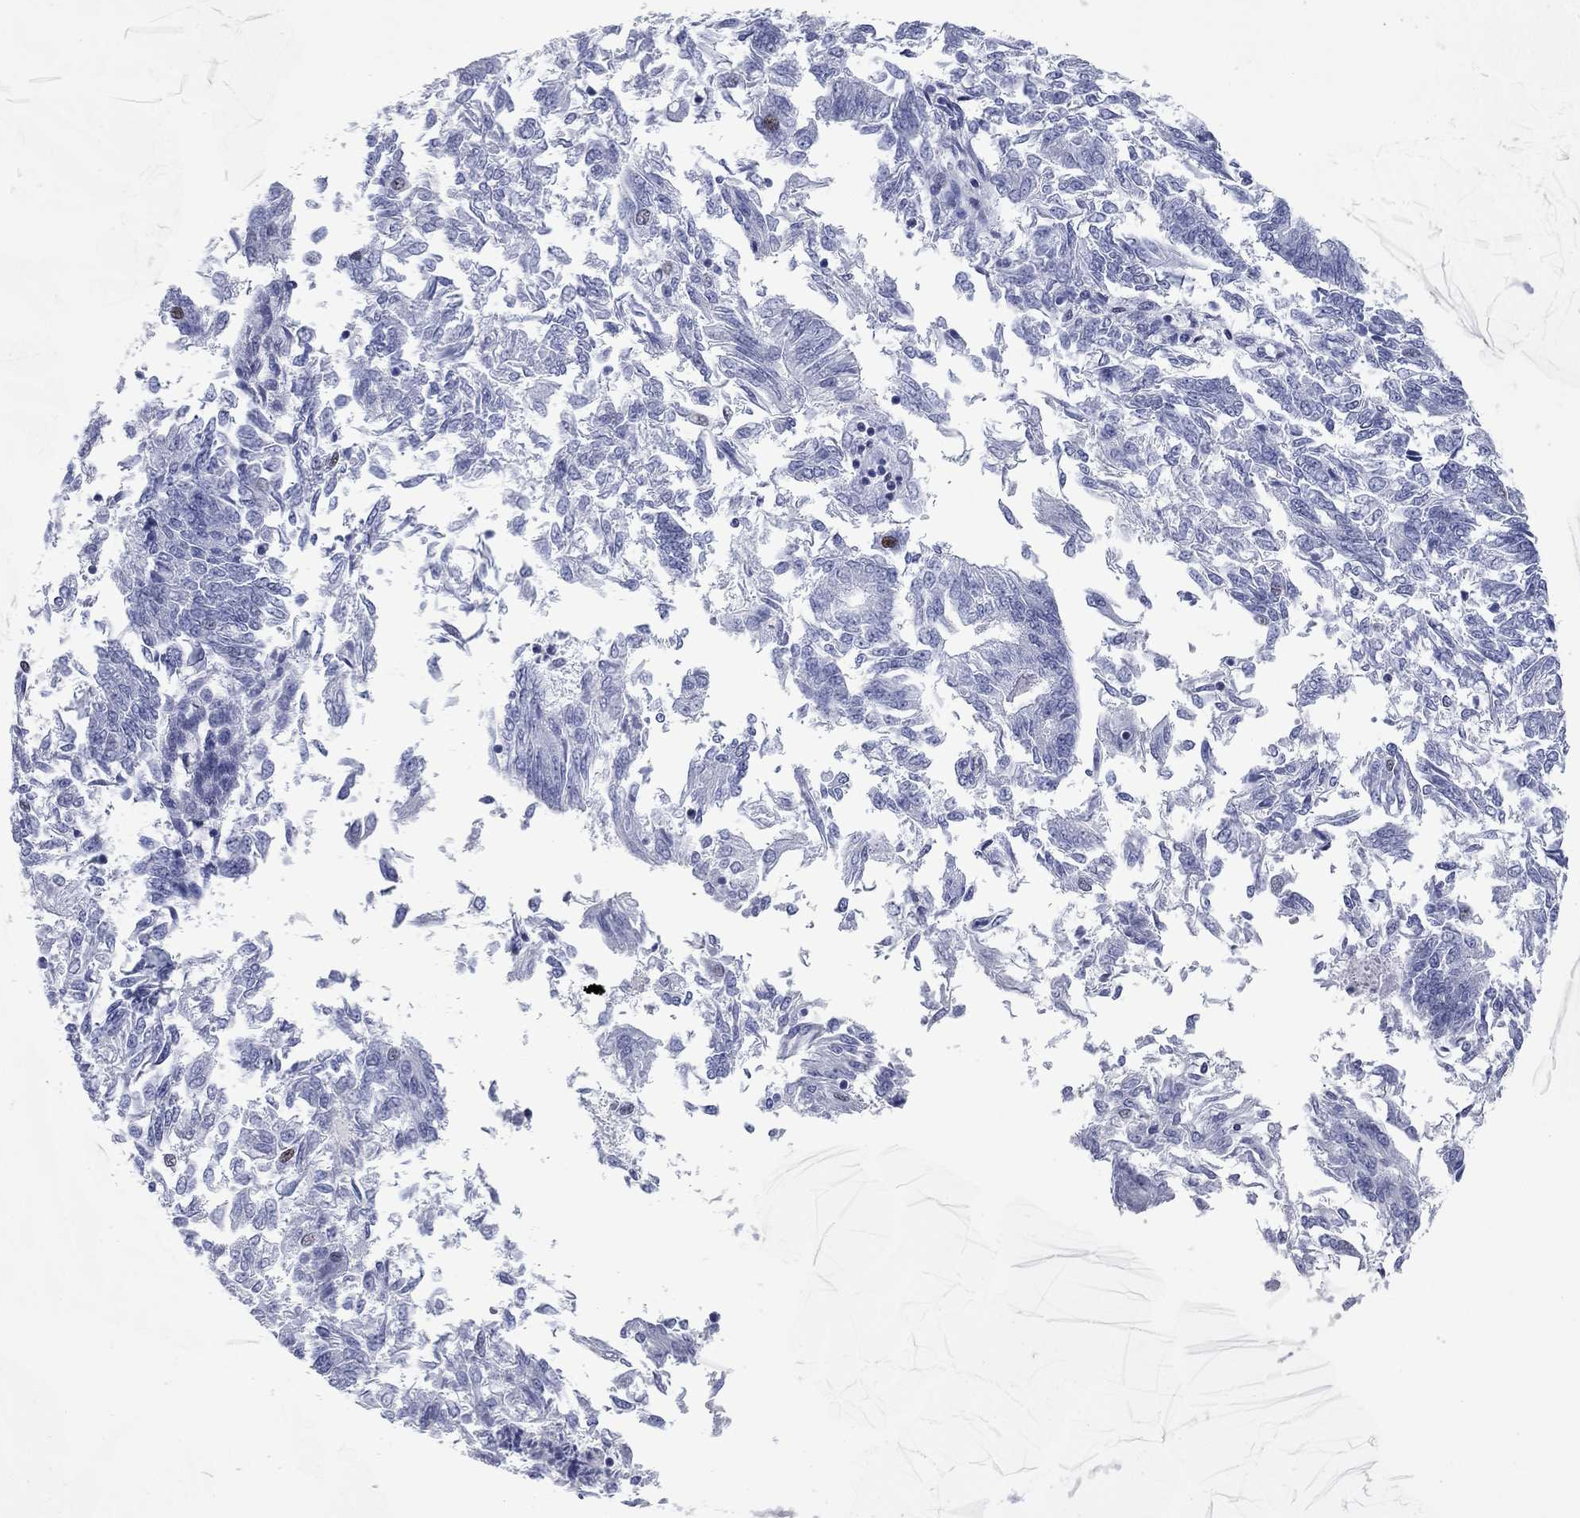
{"staining": {"intensity": "negative", "quantity": "none", "location": "none"}, "tissue": "endometrial cancer", "cell_type": "Tumor cells", "image_type": "cancer", "snomed": [{"axis": "morphology", "description": "Adenocarcinoma, NOS"}, {"axis": "topography", "description": "Endometrium"}], "caption": "Protein analysis of adenocarcinoma (endometrial) displays no significant positivity in tumor cells.", "gene": "ASF1B", "patient": {"sex": "female", "age": 58}}